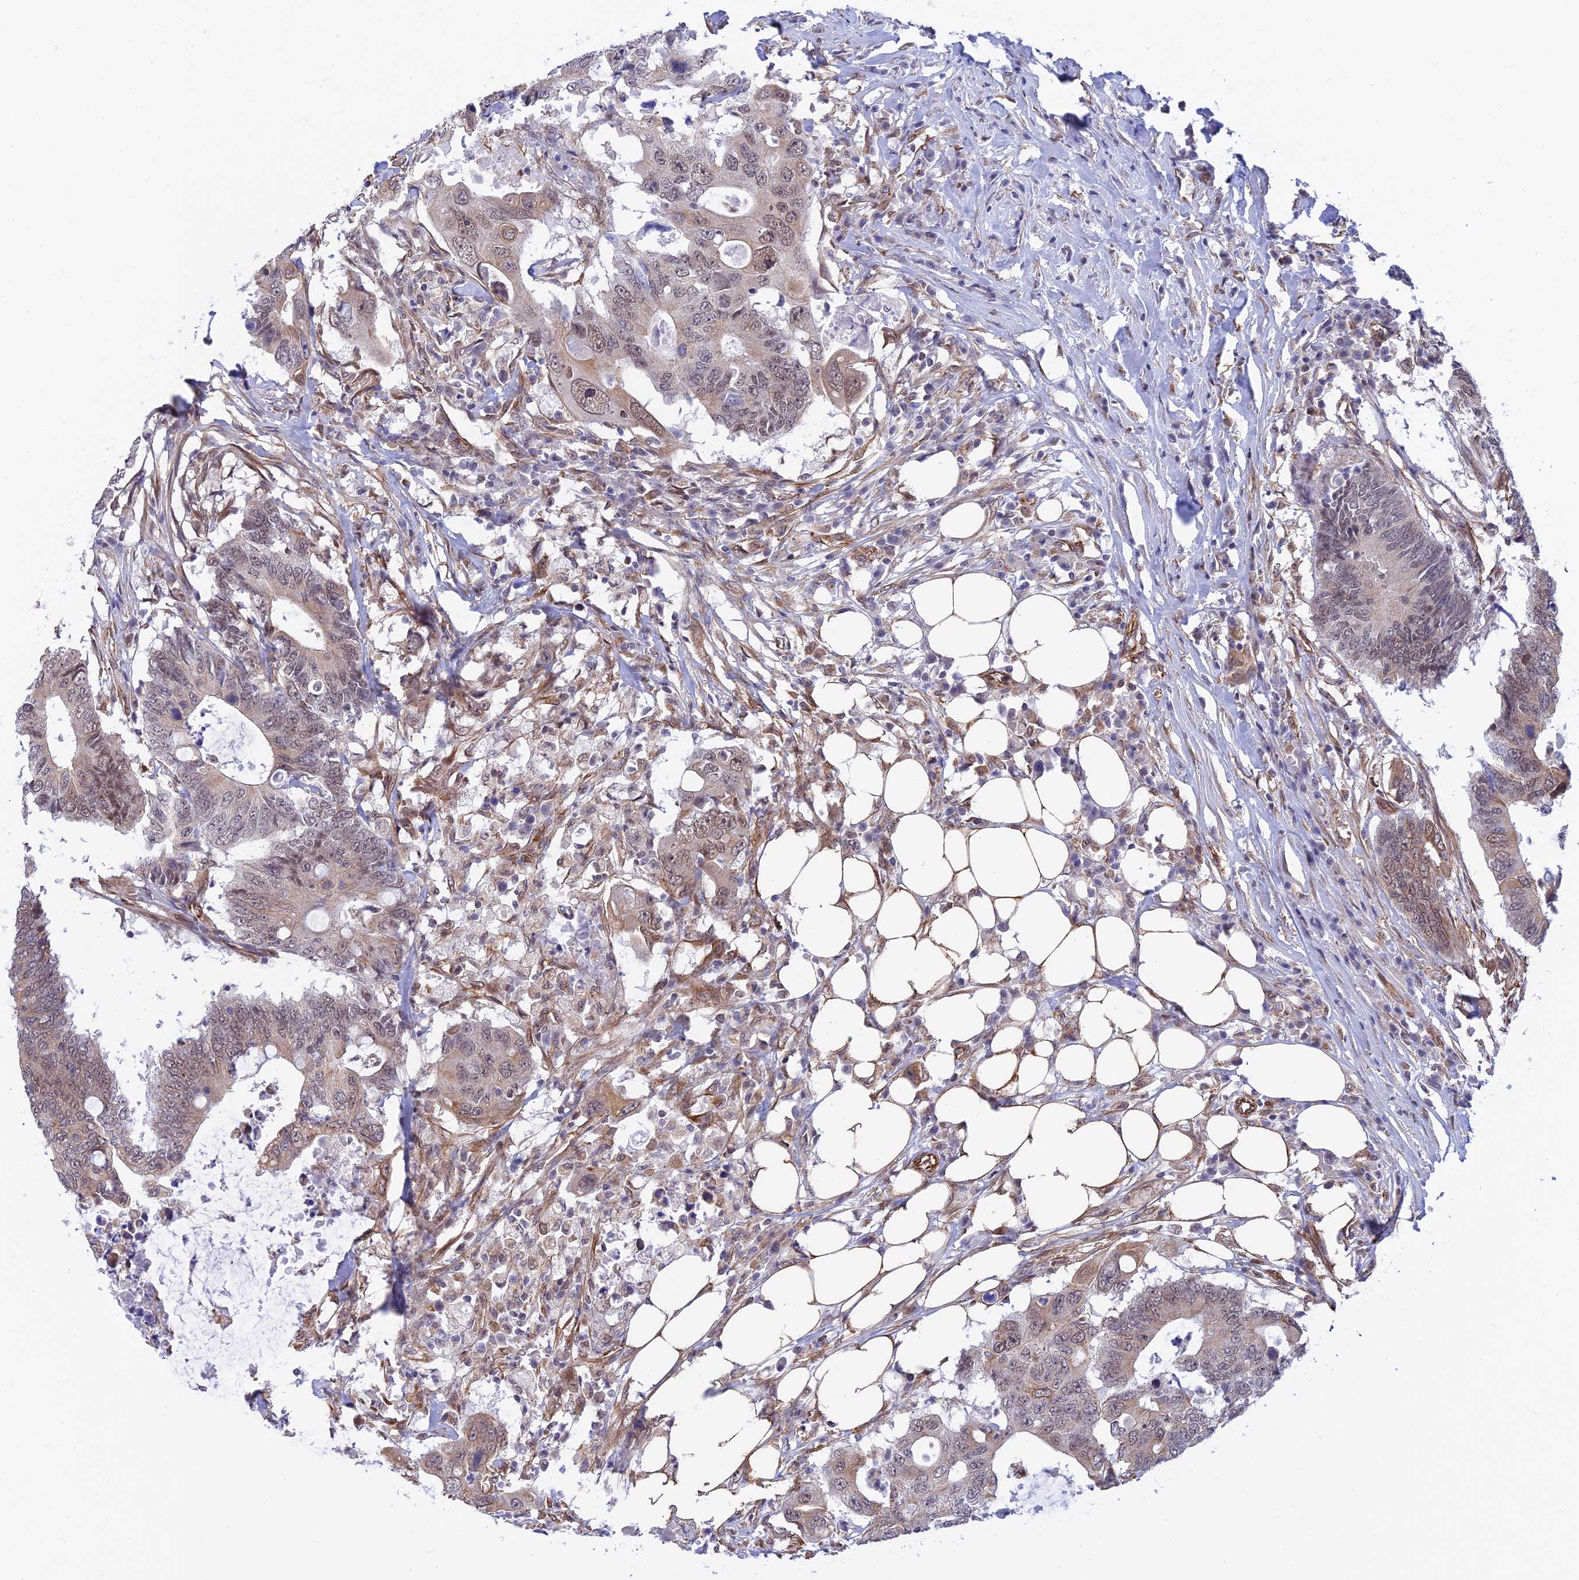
{"staining": {"intensity": "weak", "quantity": "25%-75%", "location": "cytoplasmic/membranous,nuclear"}, "tissue": "colorectal cancer", "cell_type": "Tumor cells", "image_type": "cancer", "snomed": [{"axis": "morphology", "description": "Adenocarcinoma, NOS"}, {"axis": "topography", "description": "Colon"}], "caption": "Brown immunohistochemical staining in human adenocarcinoma (colorectal) reveals weak cytoplasmic/membranous and nuclear positivity in approximately 25%-75% of tumor cells.", "gene": "PAGR1", "patient": {"sex": "male", "age": 71}}